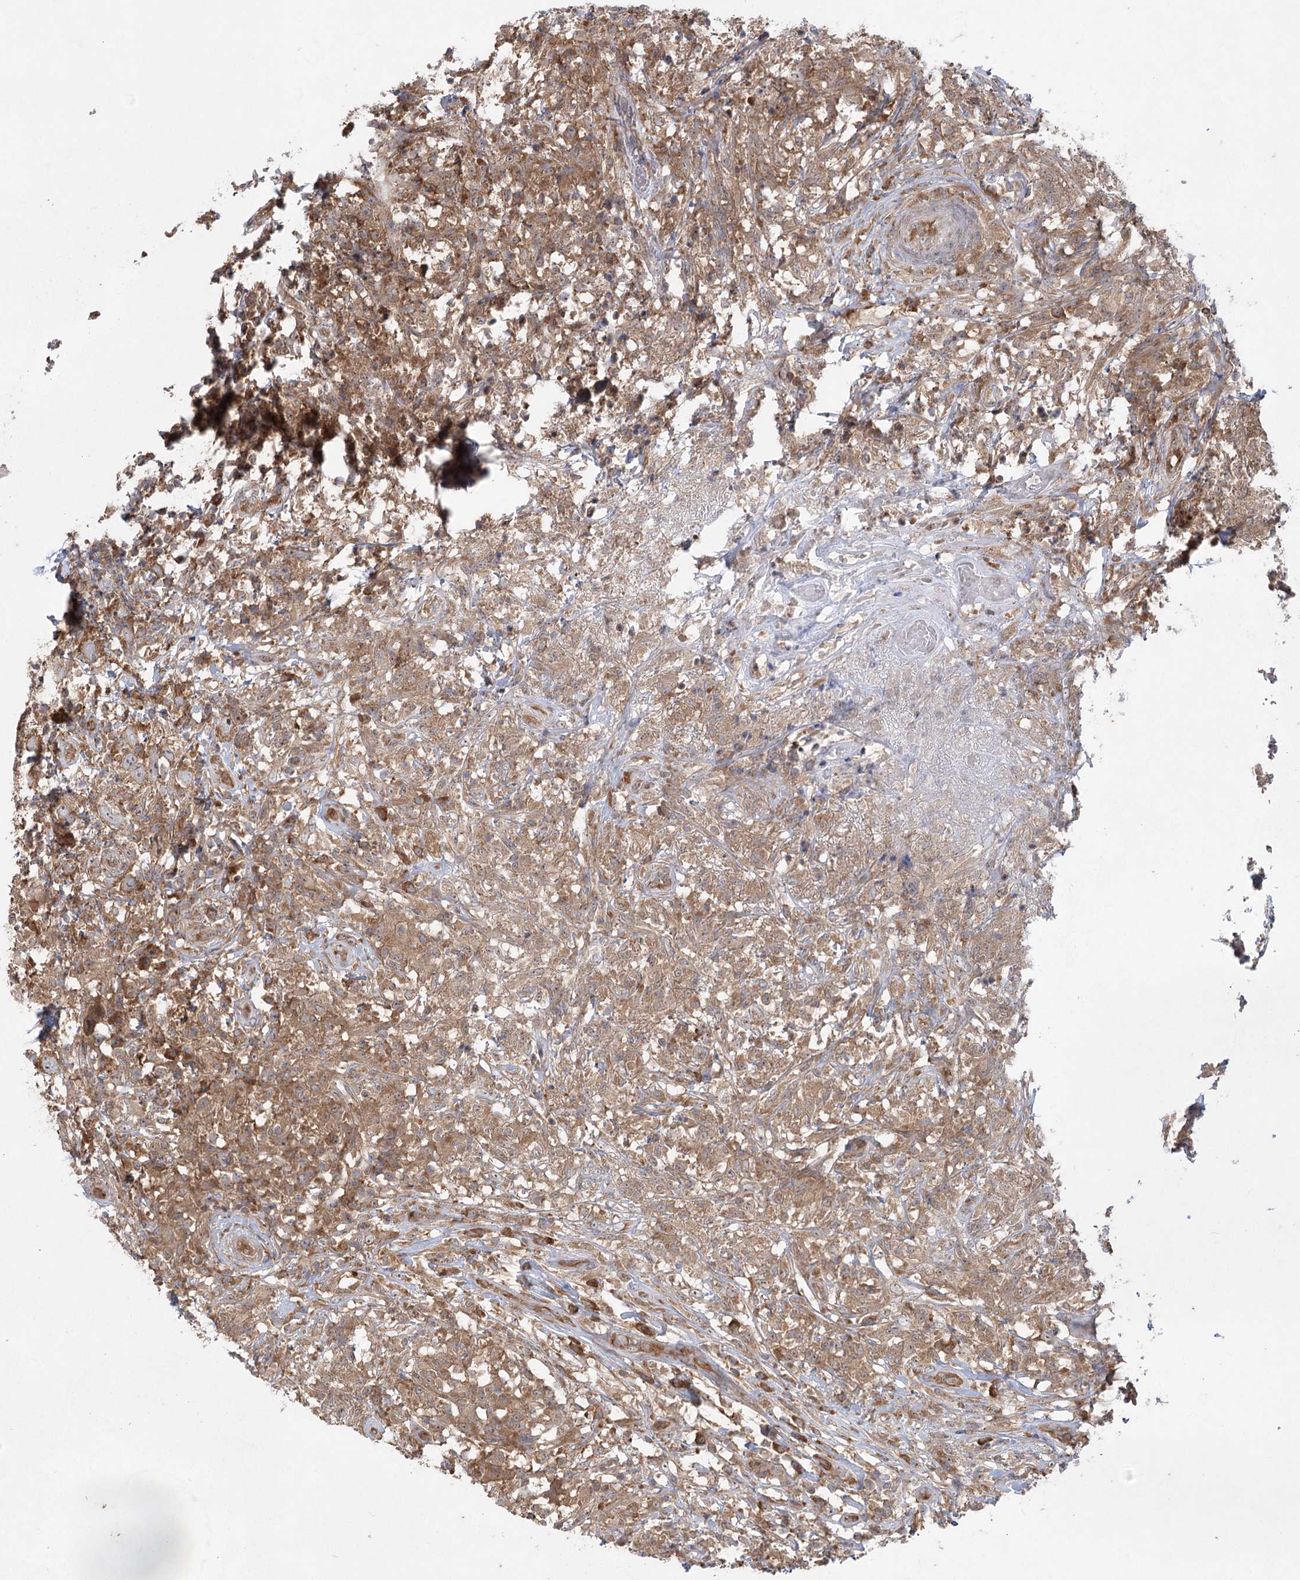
{"staining": {"intensity": "moderate", "quantity": ">75%", "location": "cytoplasmic/membranous"}, "tissue": "testis cancer", "cell_type": "Tumor cells", "image_type": "cancer", "snomed": [{"axis": "morphology", "description": "Seminoma, NOS"}, {"axis": "topography", "description": "Testis"}], "caption": "Human testis cancer stained for a protein (brown) reveals moderate cytoplasmic/membranous positive expression in approximately >75% of tumor cells.", "gene": "EIF3A", "patient": {"sex": "male", "age": 49}}